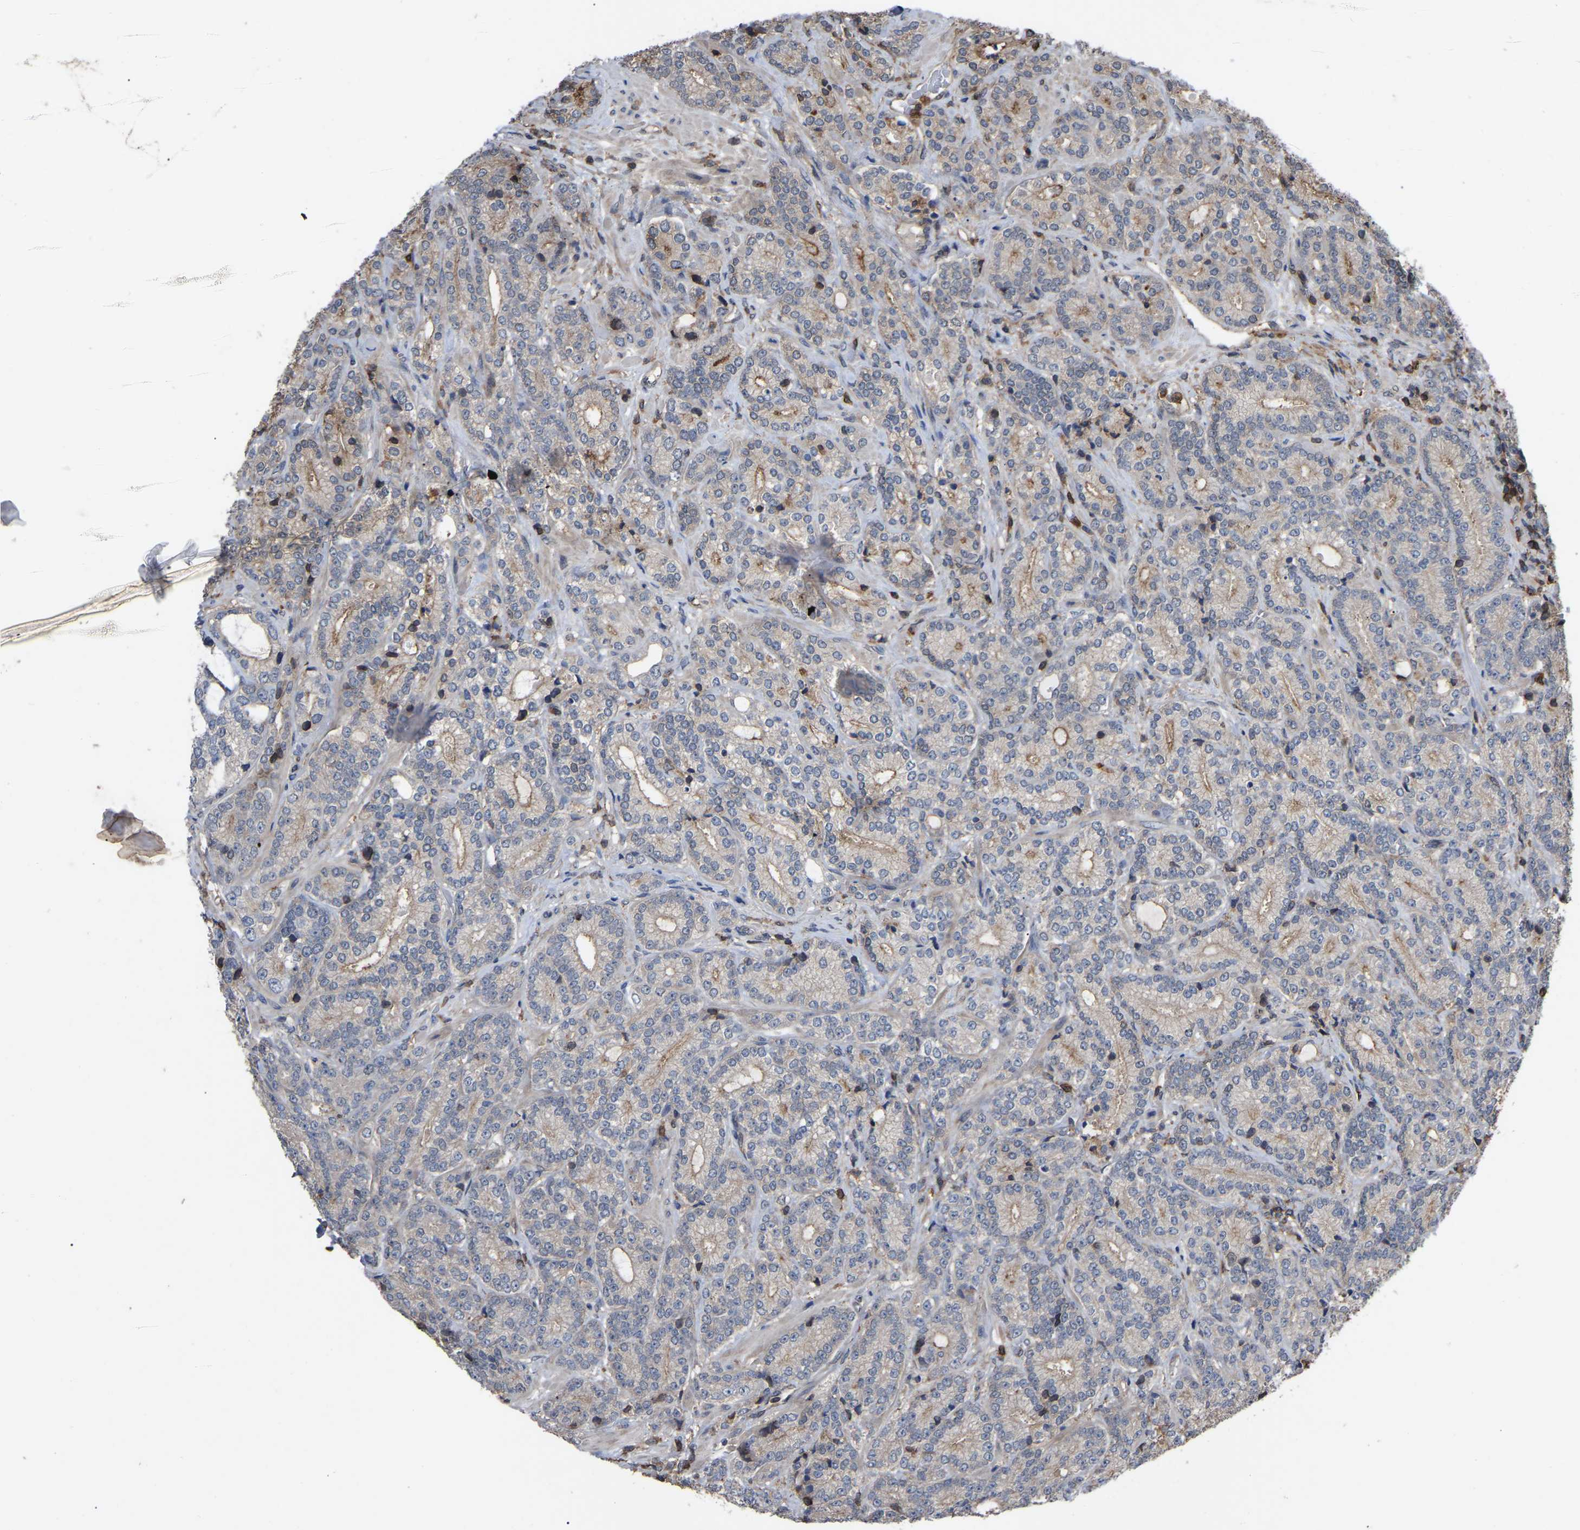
{"staining": {"intensity": "negative", "quantity": "none", "location": "none"}, "tissue": "prostate cancer", "cell_type": "Tumor cells", "image_type": "cancer", "snomed": [{"axis": "morphology", "description": "Adenocarcinoma, High grade"}, {"axis": "topography", "description": "Prostate"}], "caption": "Immunohistochemical staining of prostate cancer (adenocarcinoma (high-grade)) demonstrates no significant positivity in tumor cells. (Brightfield microscopy of DAB (3,3'-diaminobenzidine) immunohistochemistry at high magnification).", "gene": "CIT", "patient": {"sex": "male", "age": 61}}